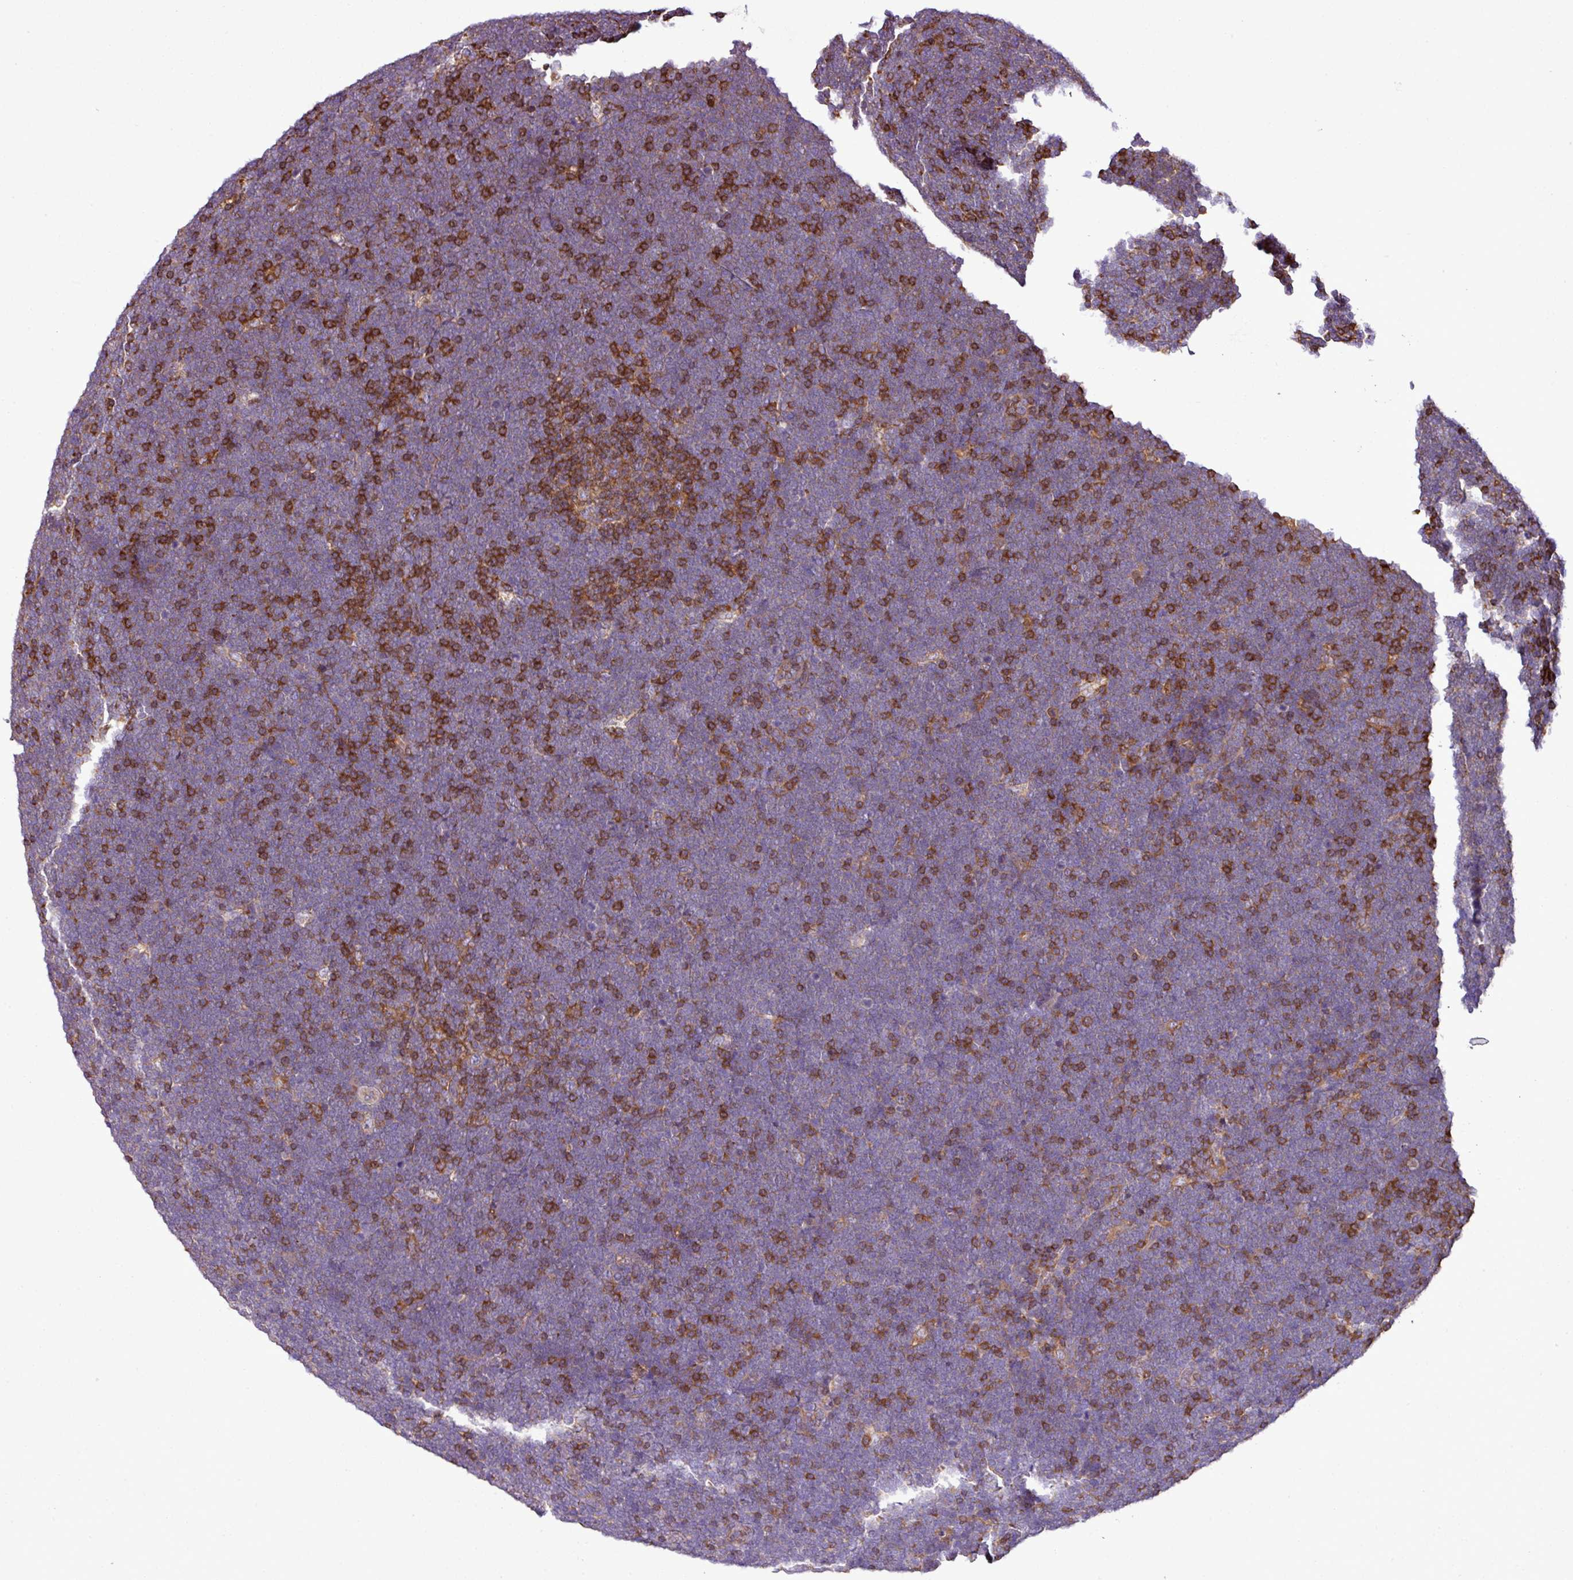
{"staining": {"intensity": "negative", "quantity": "none", "location": "none"}, "tissue": "lymphoma", "cell_type": "Tumor cells", "image_type": "cancer", "snomed": [{"axis": "morphology", "description": "Malignant lymphoma, non-Hodgkin's type, High grade"}, {"axis": "topography", "description": "Lymph node"}], "caption": "The photomicrograph demonstrates no staining of tumor cells in lymphoma.", "gene": "PGAP6", "patient": {"sex": "male", "age": 13}}